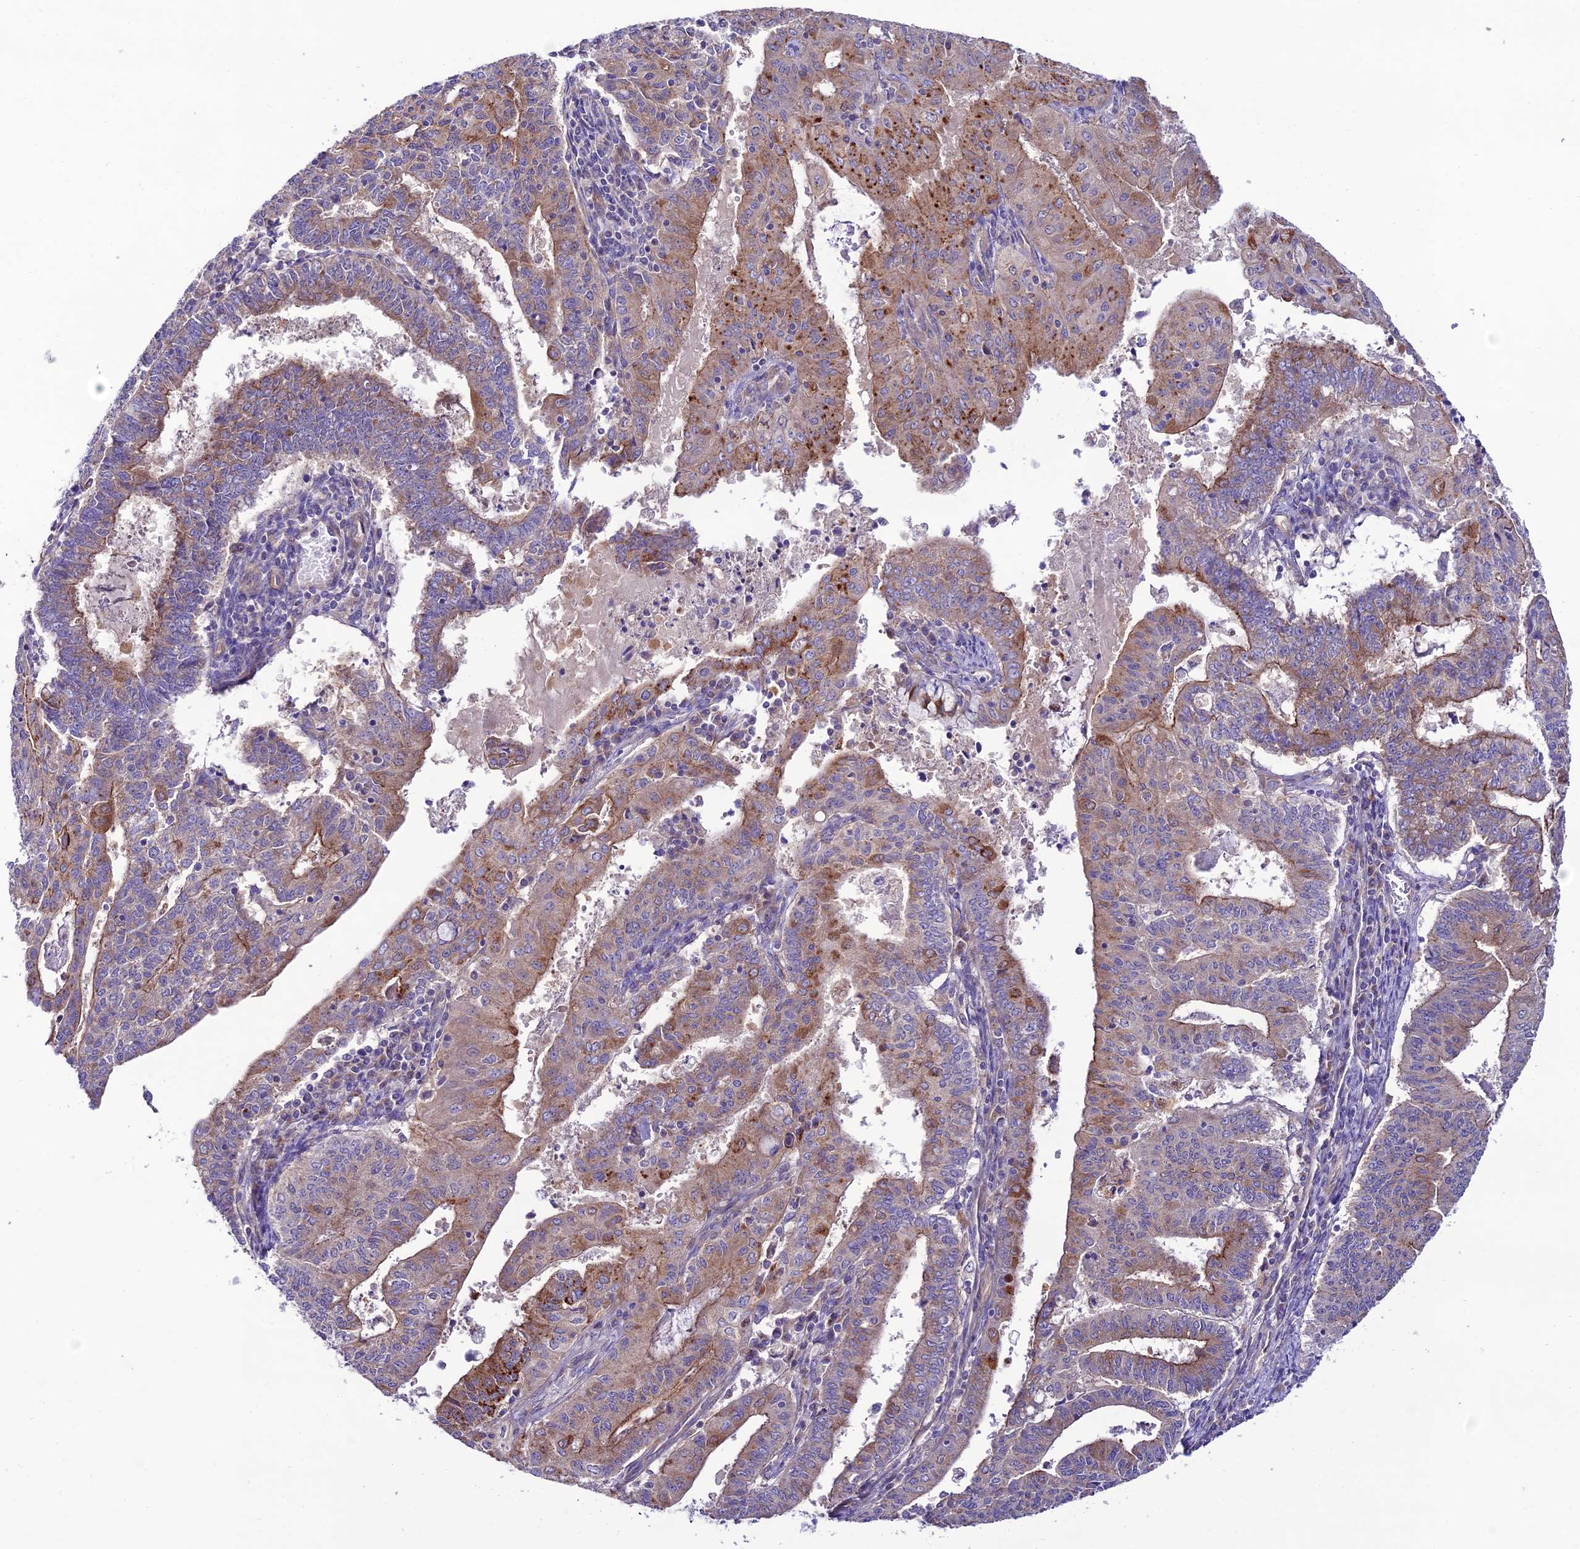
{"staining": {"intensity": "strong", "quantity": "25%-75%", "location": "cytoplasmic/membranous"}, "tissue": "endometrial cancer", "cell_type": "Tumor cells", "image_type": "cancer", "snomed": [{"axis": "morphology", "description": "Adenocarcinoma, NOS"}, {"axis": "topography", "description": "Endometrium"}], "caption": "Endometrial cancer stained with immunohistochemistry demonstrates strong cytoplasmic/membranous positivity in about 25%-75% of tumor cells.", "gene": "LACTB2", "patient": {"sex": "female", "age": 59}}